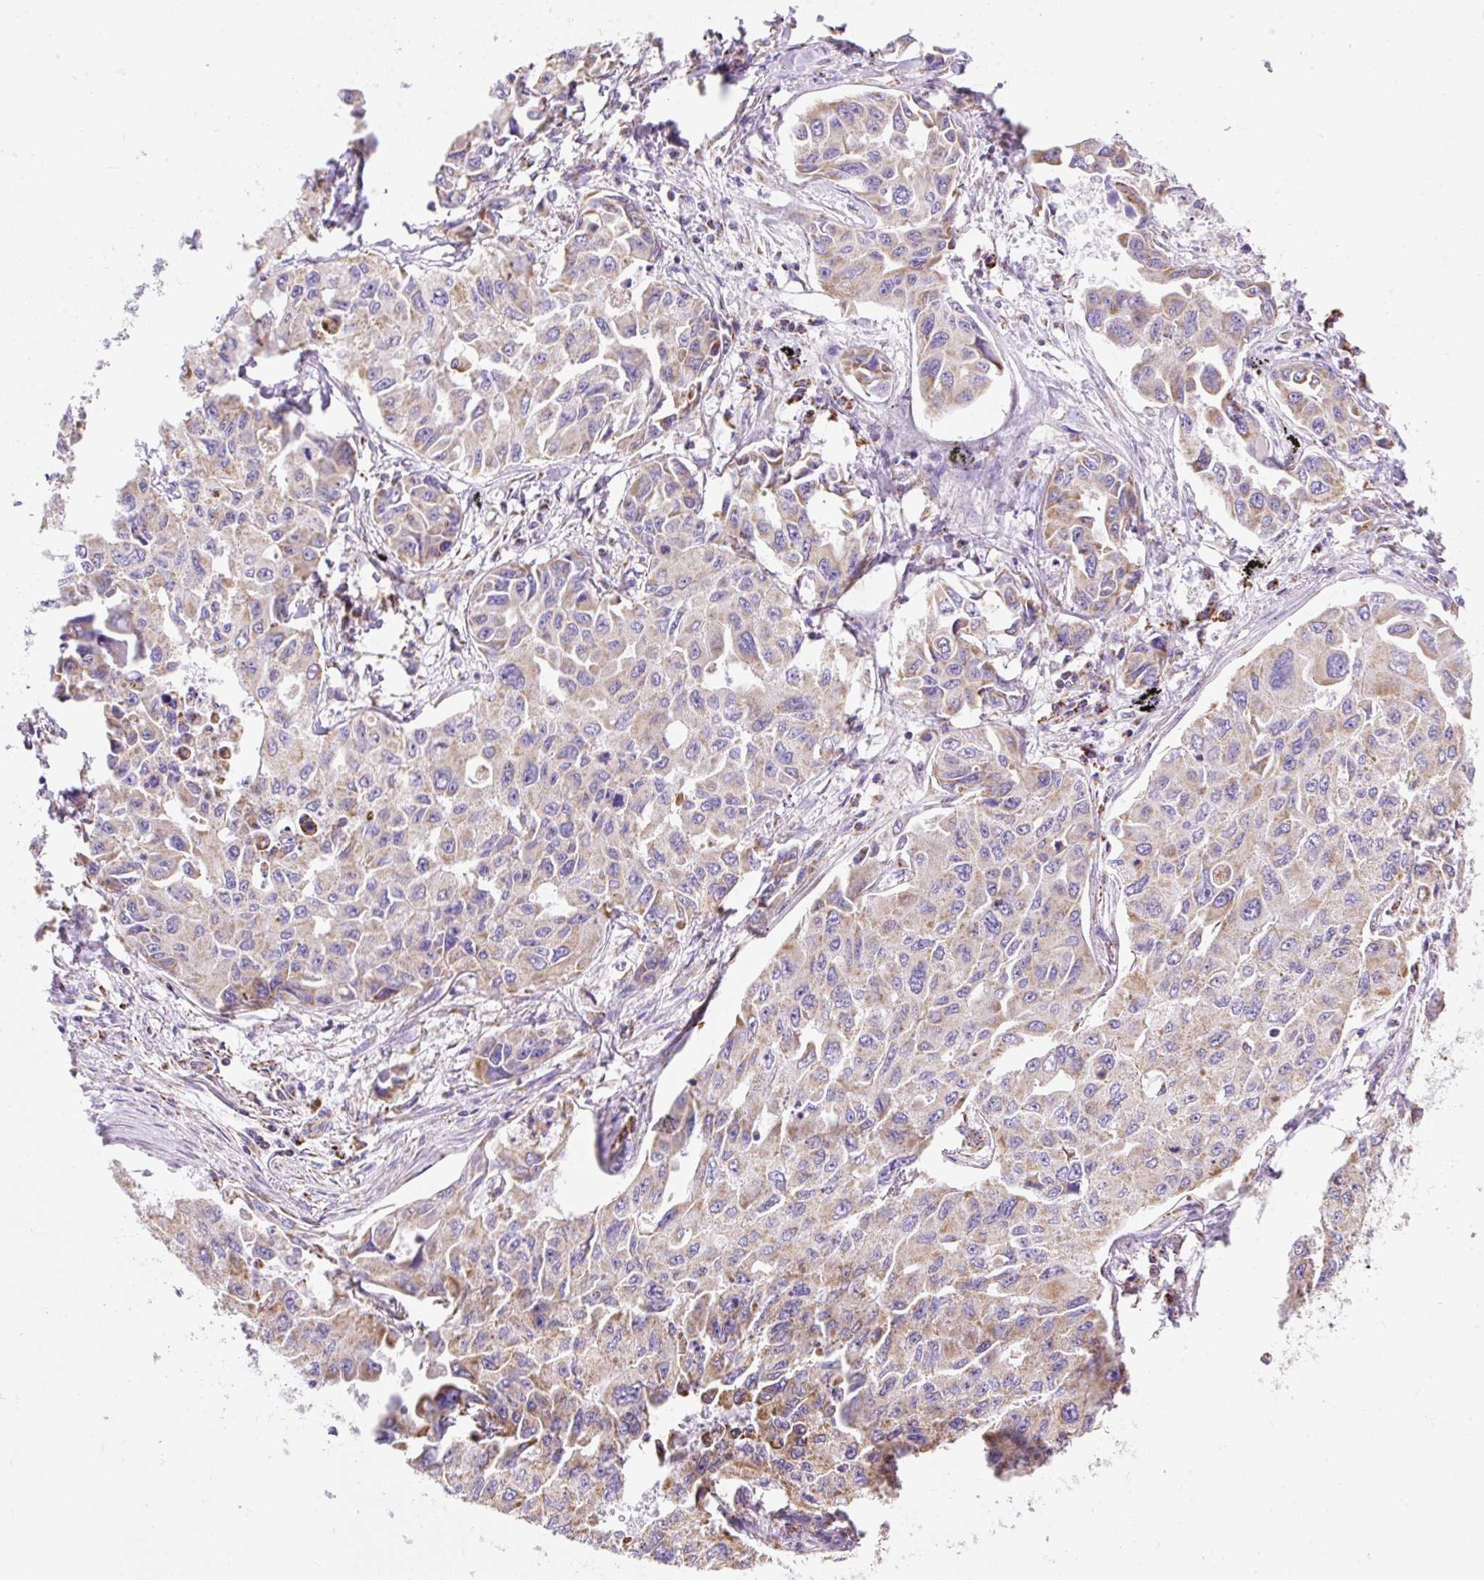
{"staining": {"intensity": "moderate", "quantity": ">75%", "location": "cytoplasmic/membranous"}, "tissue": "lung cancer", "cell_type": "Tumor cells", "image_type": "cancer", "snomed": [{"axis": "morphology", "description": "Adenocarcinoma, NOS"}, {"axis": "topography", "description": "Lung"}], "caption": "Moderate cytoplasmic/membranous protein expression is seen in approximately >75% of tumor cells in lung cancer.", "gene": "DAAM2", "patient": {"sex": "male", "age": 64}}